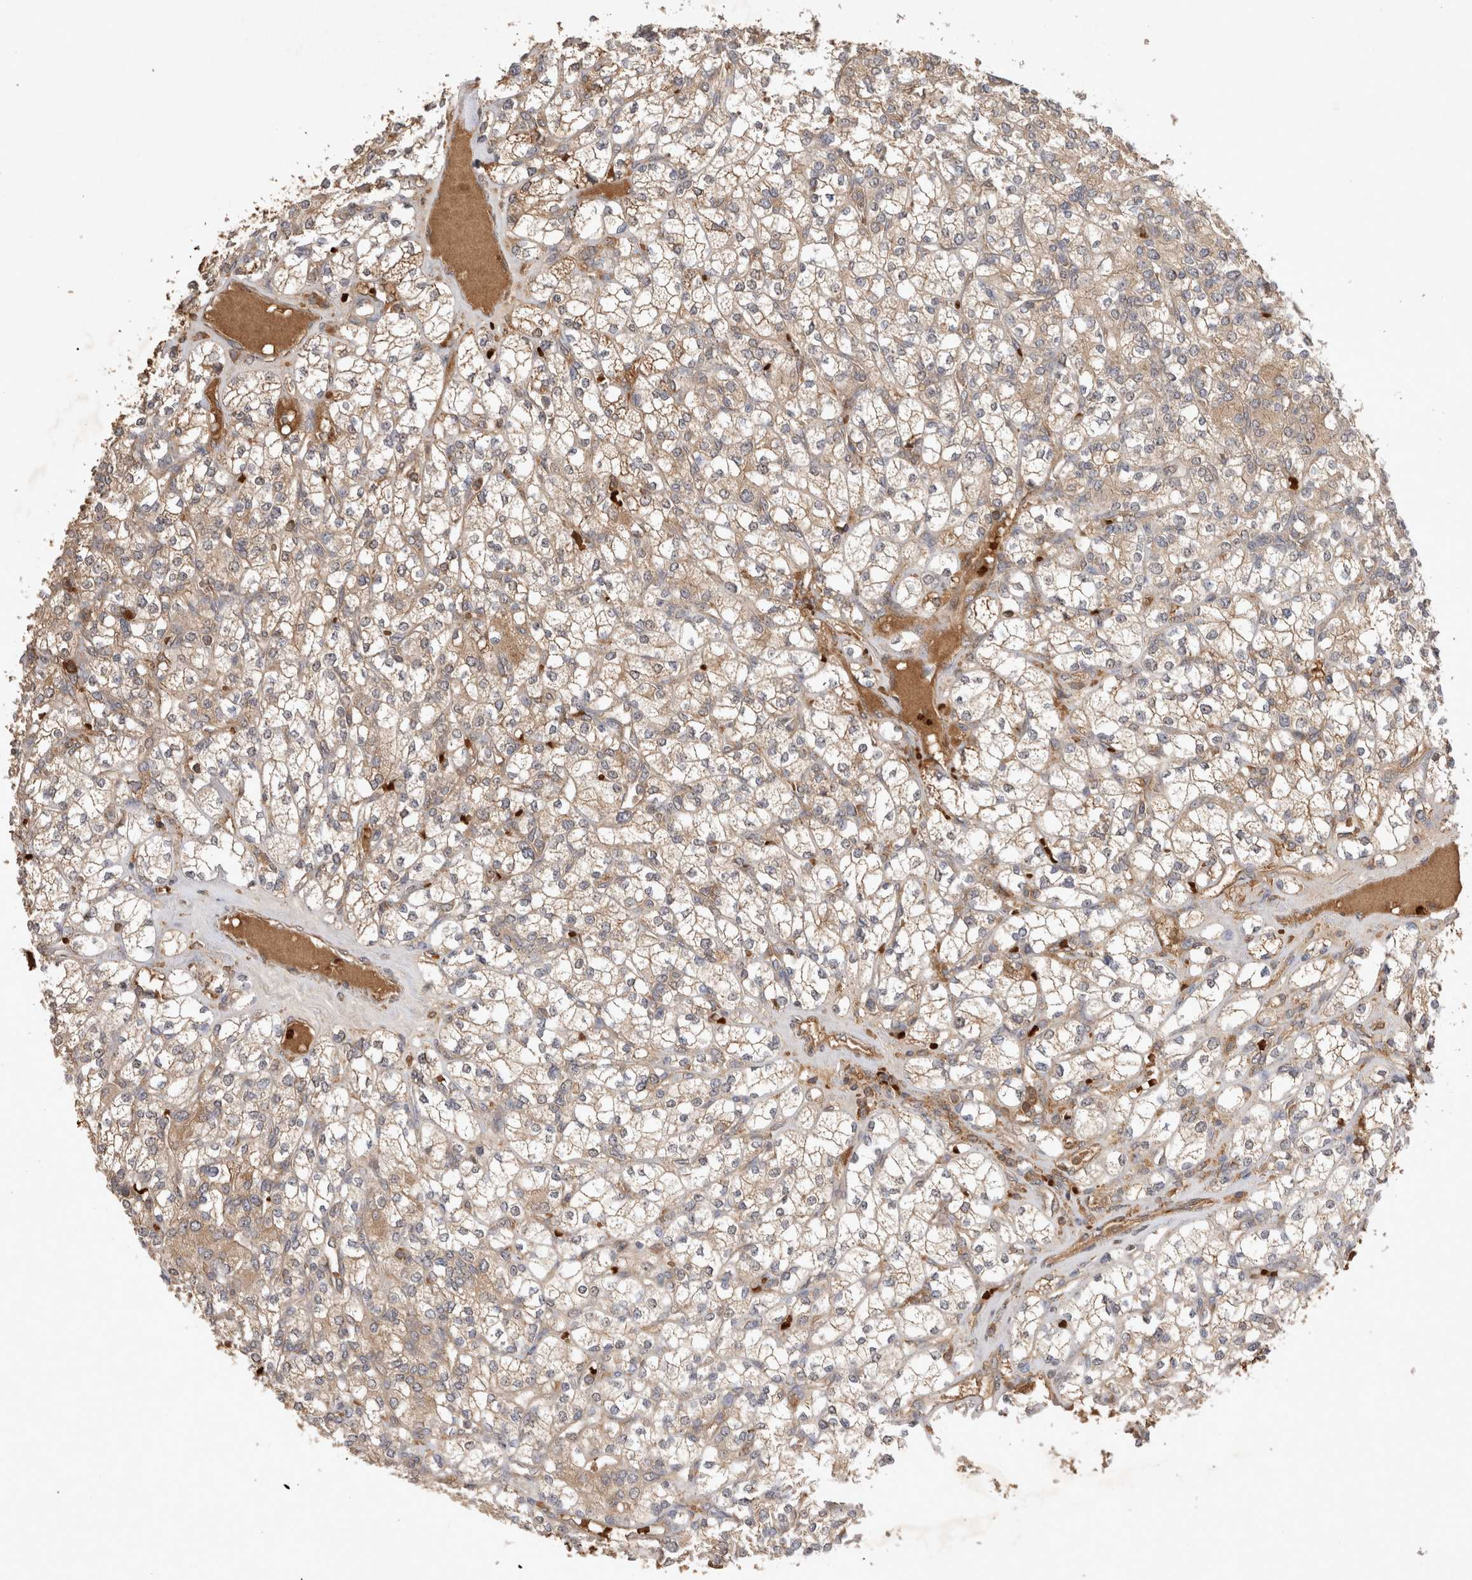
{"staining": {"intensity": "weak", "quantity": ">75%", "location": "cytoplasmic/membranous"}, "tissue": "renal cancer", "cell_type": "Tumor cells", "image_type": "cancer", "snomed": [{"axis": "morphology", "description": "Adenocarcinoma, NOS"}, {"axis": "topography", "description": "Kidney"}], "caption": "The micrograph exhibits immunohistochemical staining of renal cancer. There is weak cytoplasmic/membranous positivity is seen in about >75% of tumor cells. Using DAB (brown) and hematoxylin (blue) stains, captured at high magnification using brightfield microscopy.", "gene": "FAM221A", "patient": {"sex": "male", "age": 77}}